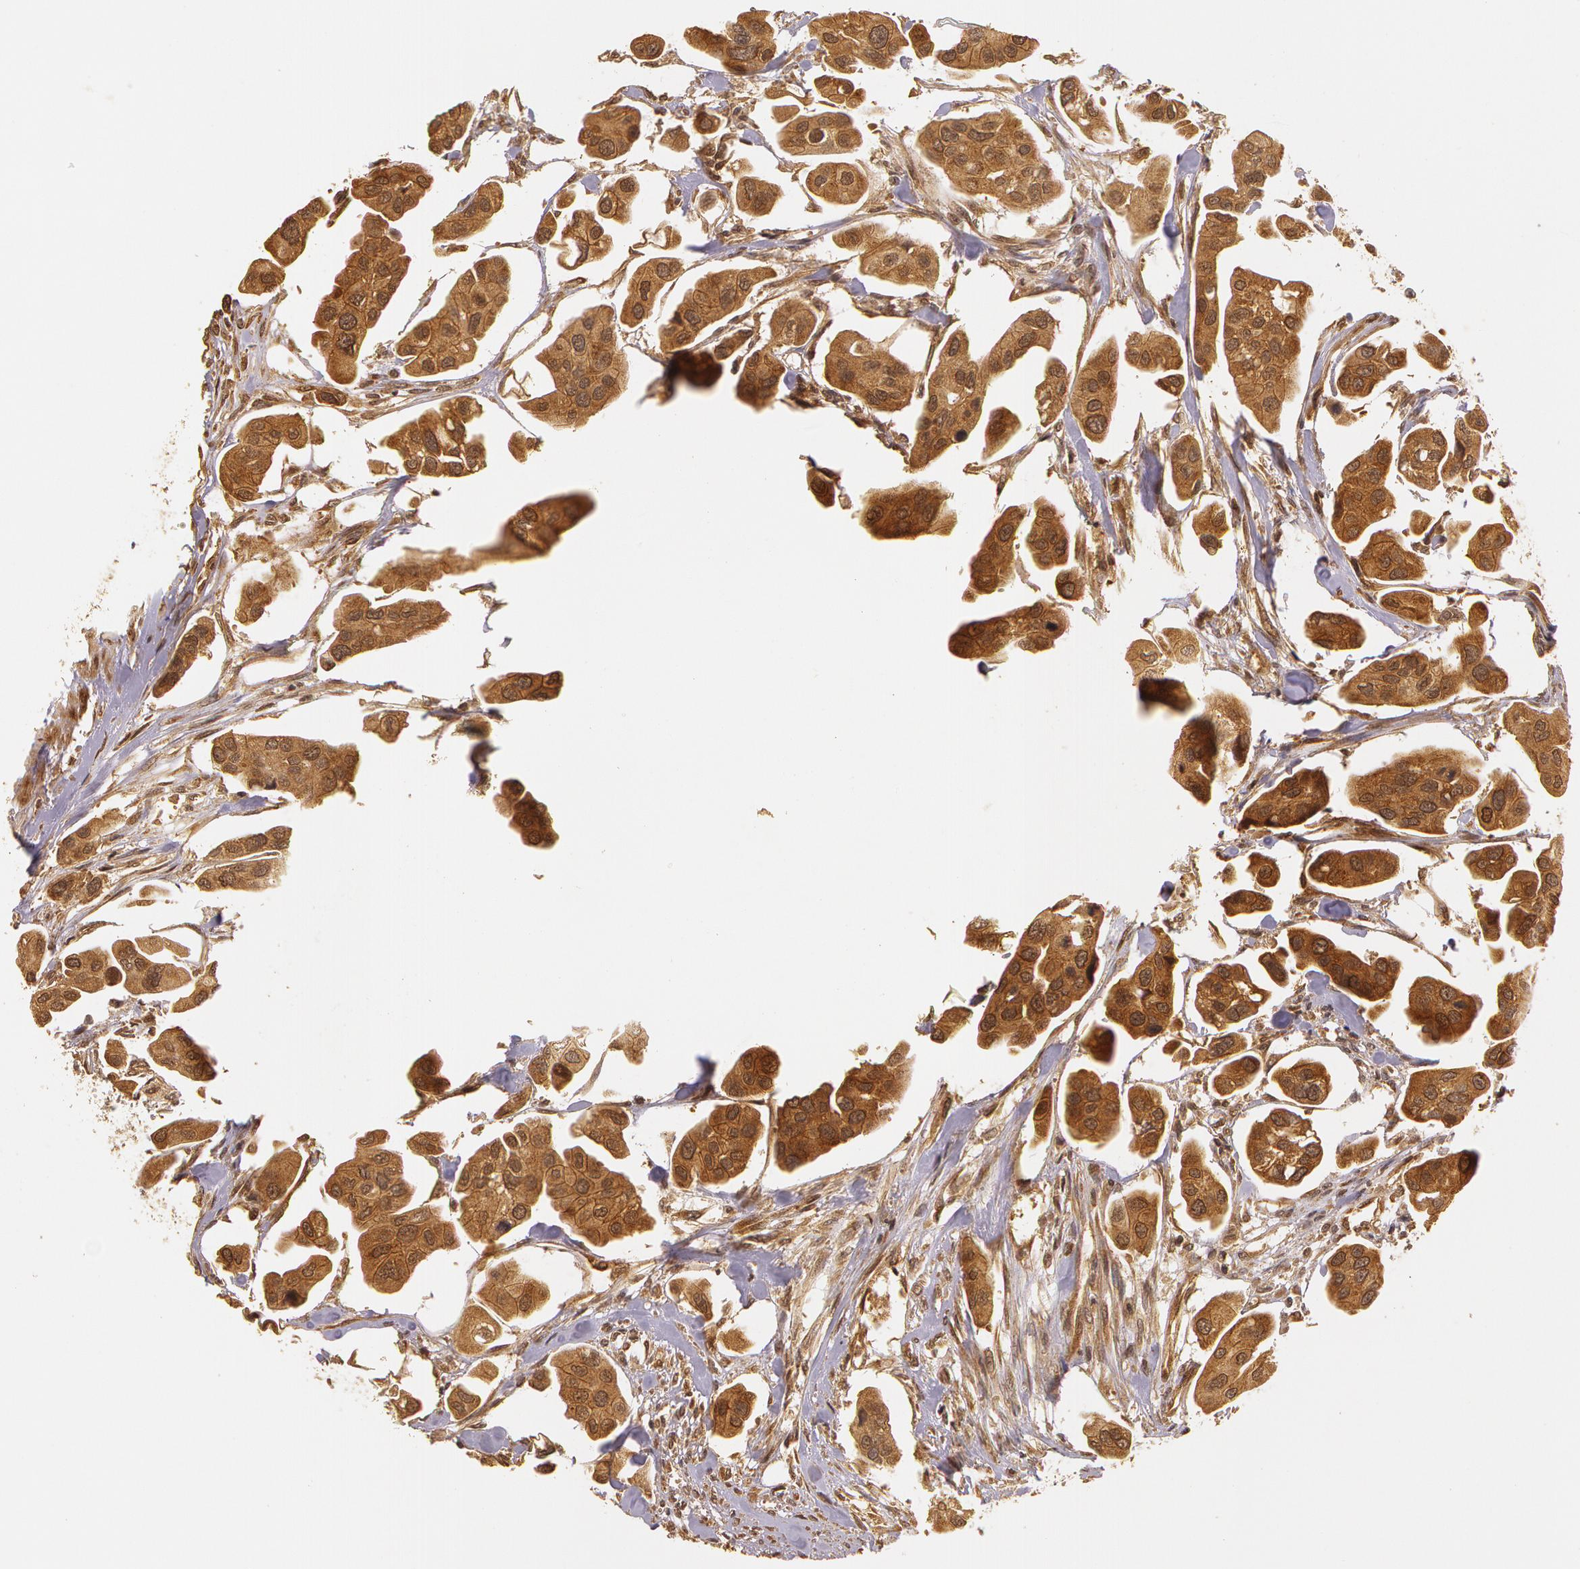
{"staining": {"intensity": "strong", "quantity": ">75%", "location": "cytoplasmic/membranous"}, "tissue": "urothelial cancer", "cell_type": "Tumor cells", "image_type": "cancer", "snomed": [{"axis": "morphology", "description": "Adenocarcinoma, NOS"}, {"axis": "topography", "description": "Urinary bladder"}], "caption": "Adenocarcinoma stained for a protein (brown) demonstrates strong cytoplasmic/membranous positive staining in about >75% of tumor cells.", "gene": "ASCC2", "patient": {"sex": "male", "age": 61}}